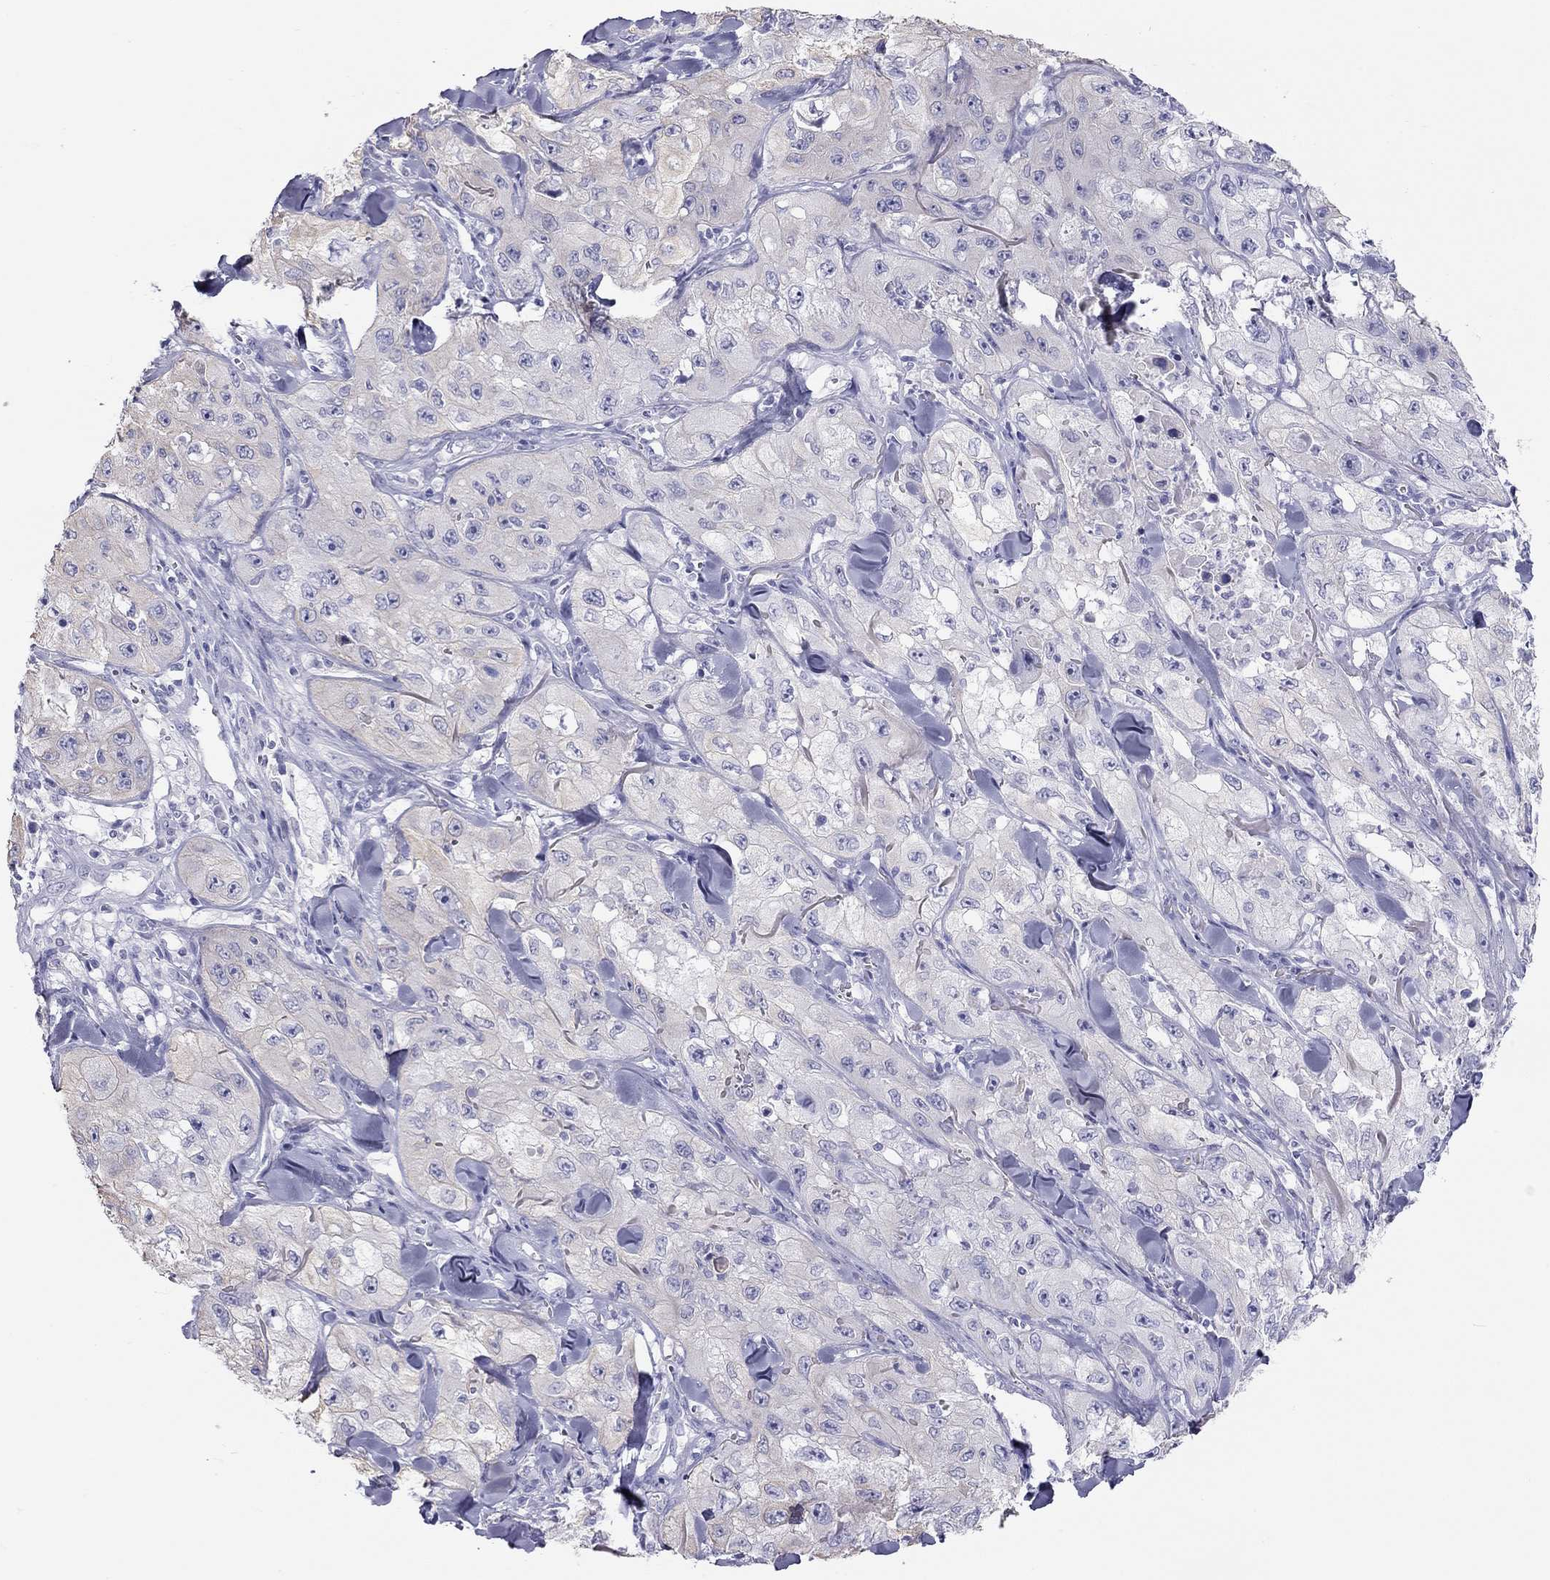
{"staining": {"intensity": "negative", "quantity": "none", "location": "none"}, "tissue": "skin cancer", "cell_type": "Tumor cells", "image_type": "cancer", "snomed": [{"axis": "morphology", "description": "Squamous cell carcinoma, NOS"}, {"axis": "topography", "description": "Skin"}, {"axis": "topography", "description": "Subcutis"}], "caption": "The histopathology image exhibits no significant positivity in tumor cells of squamous cell carcinoma (skin). (DAB IHC visualized using brightfield microscopy, high magnification).", "gene": "KCNV2", "patient": {"sex": "male", "age": 73}}